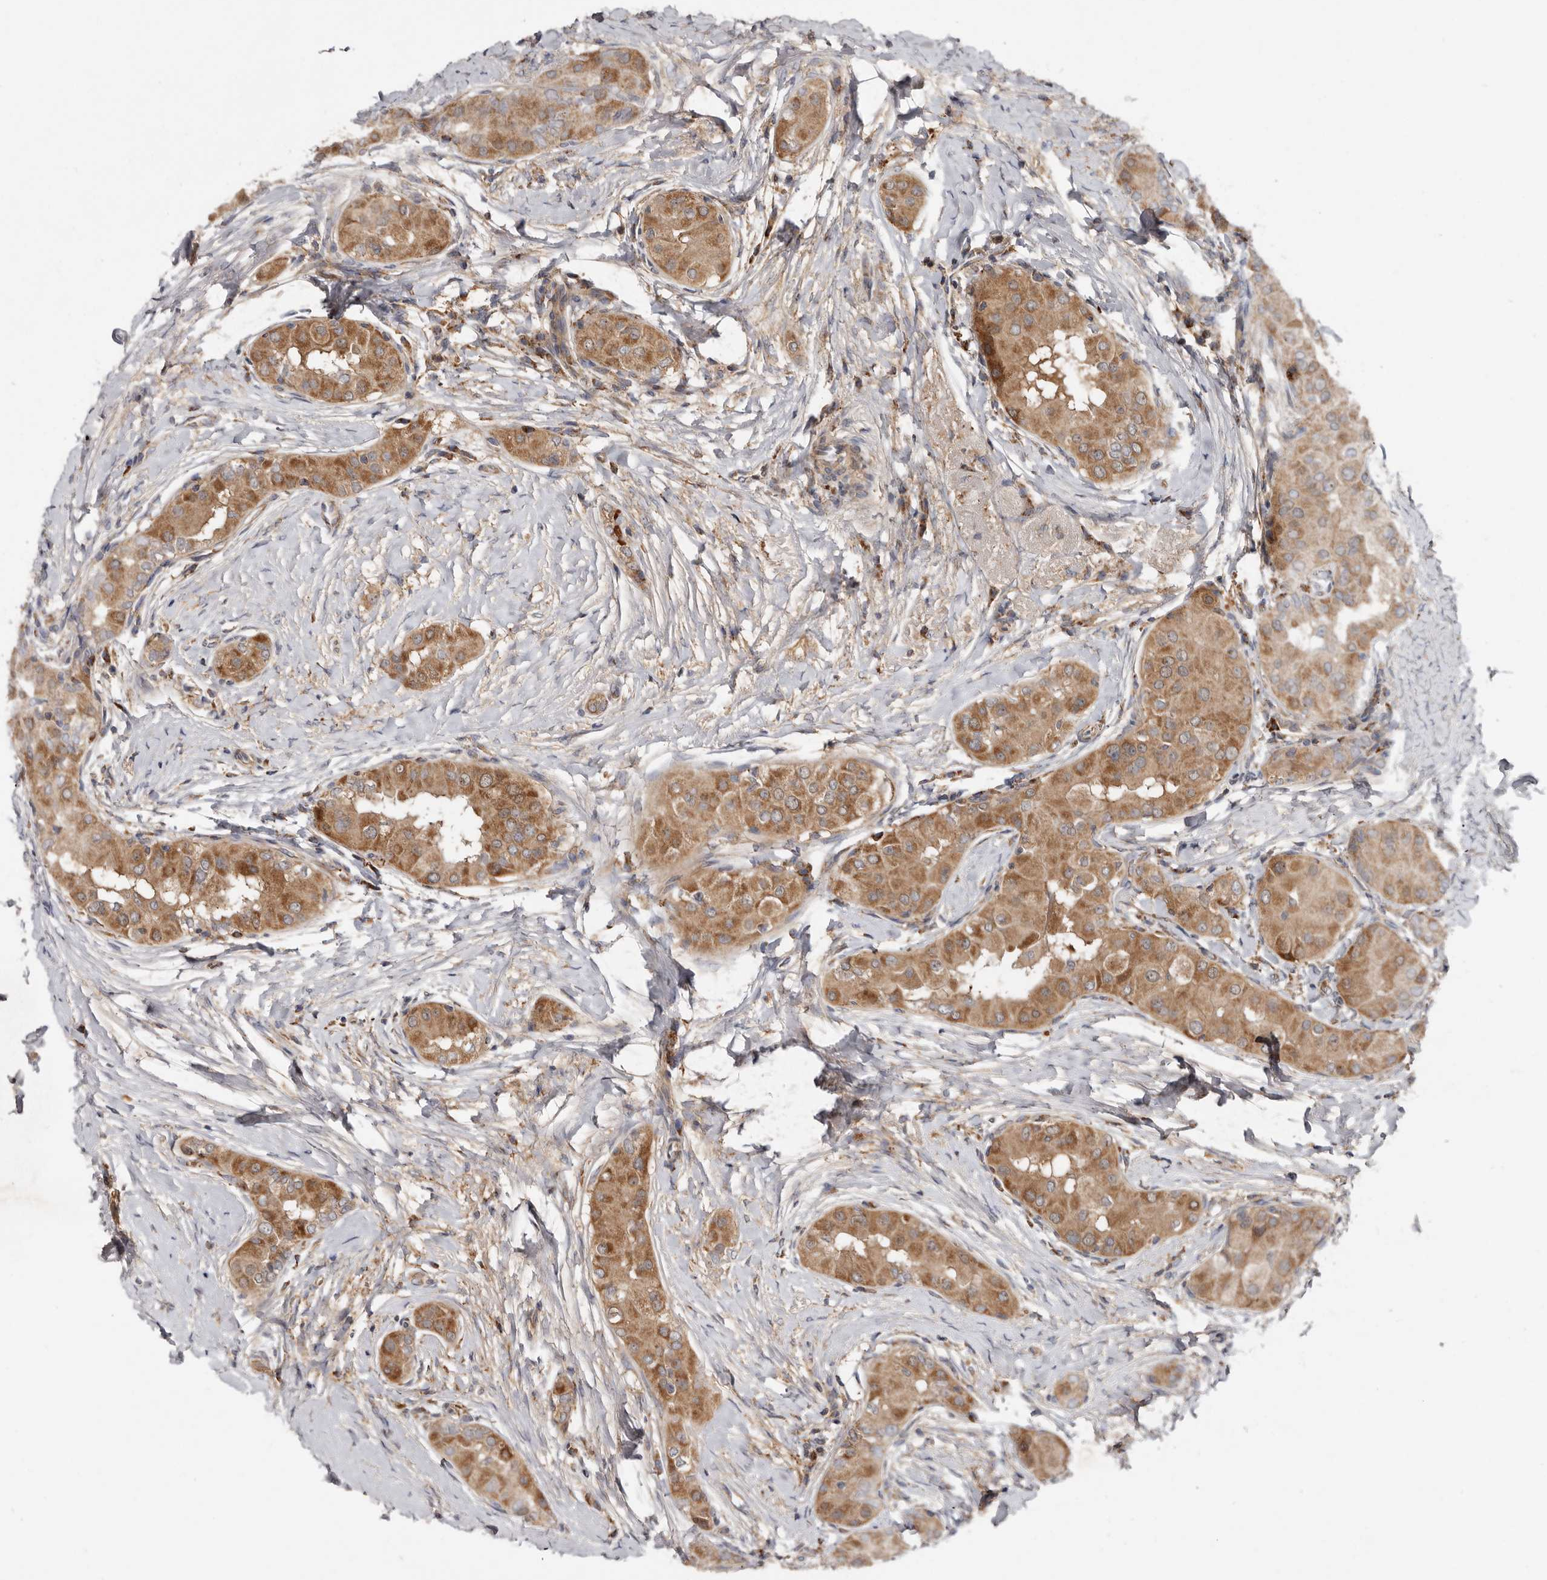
{"staining": {"intensity": "moderate", "quantity": ">75%", "location": "cytoplasmic/membranous"}, "tissue": "thyroid cancer", "cell_type": "Tumor cells", "image_type": "cancer", "snomed": [{"axis": "morphology", "description": "Papillary adenocarcinoma, NOS"}, {"axis": "topography", "description": "Thyroid gland"}], "caption": "Immunohistochemical staining of human thyroid papillary adenocarcinoma exhibits medium levels of moderate cytoplasmic/membranous staining in about >75% of tumor cells.", "gene": "GOT1L1", "patient": {"sex": "male", "age": 33}}